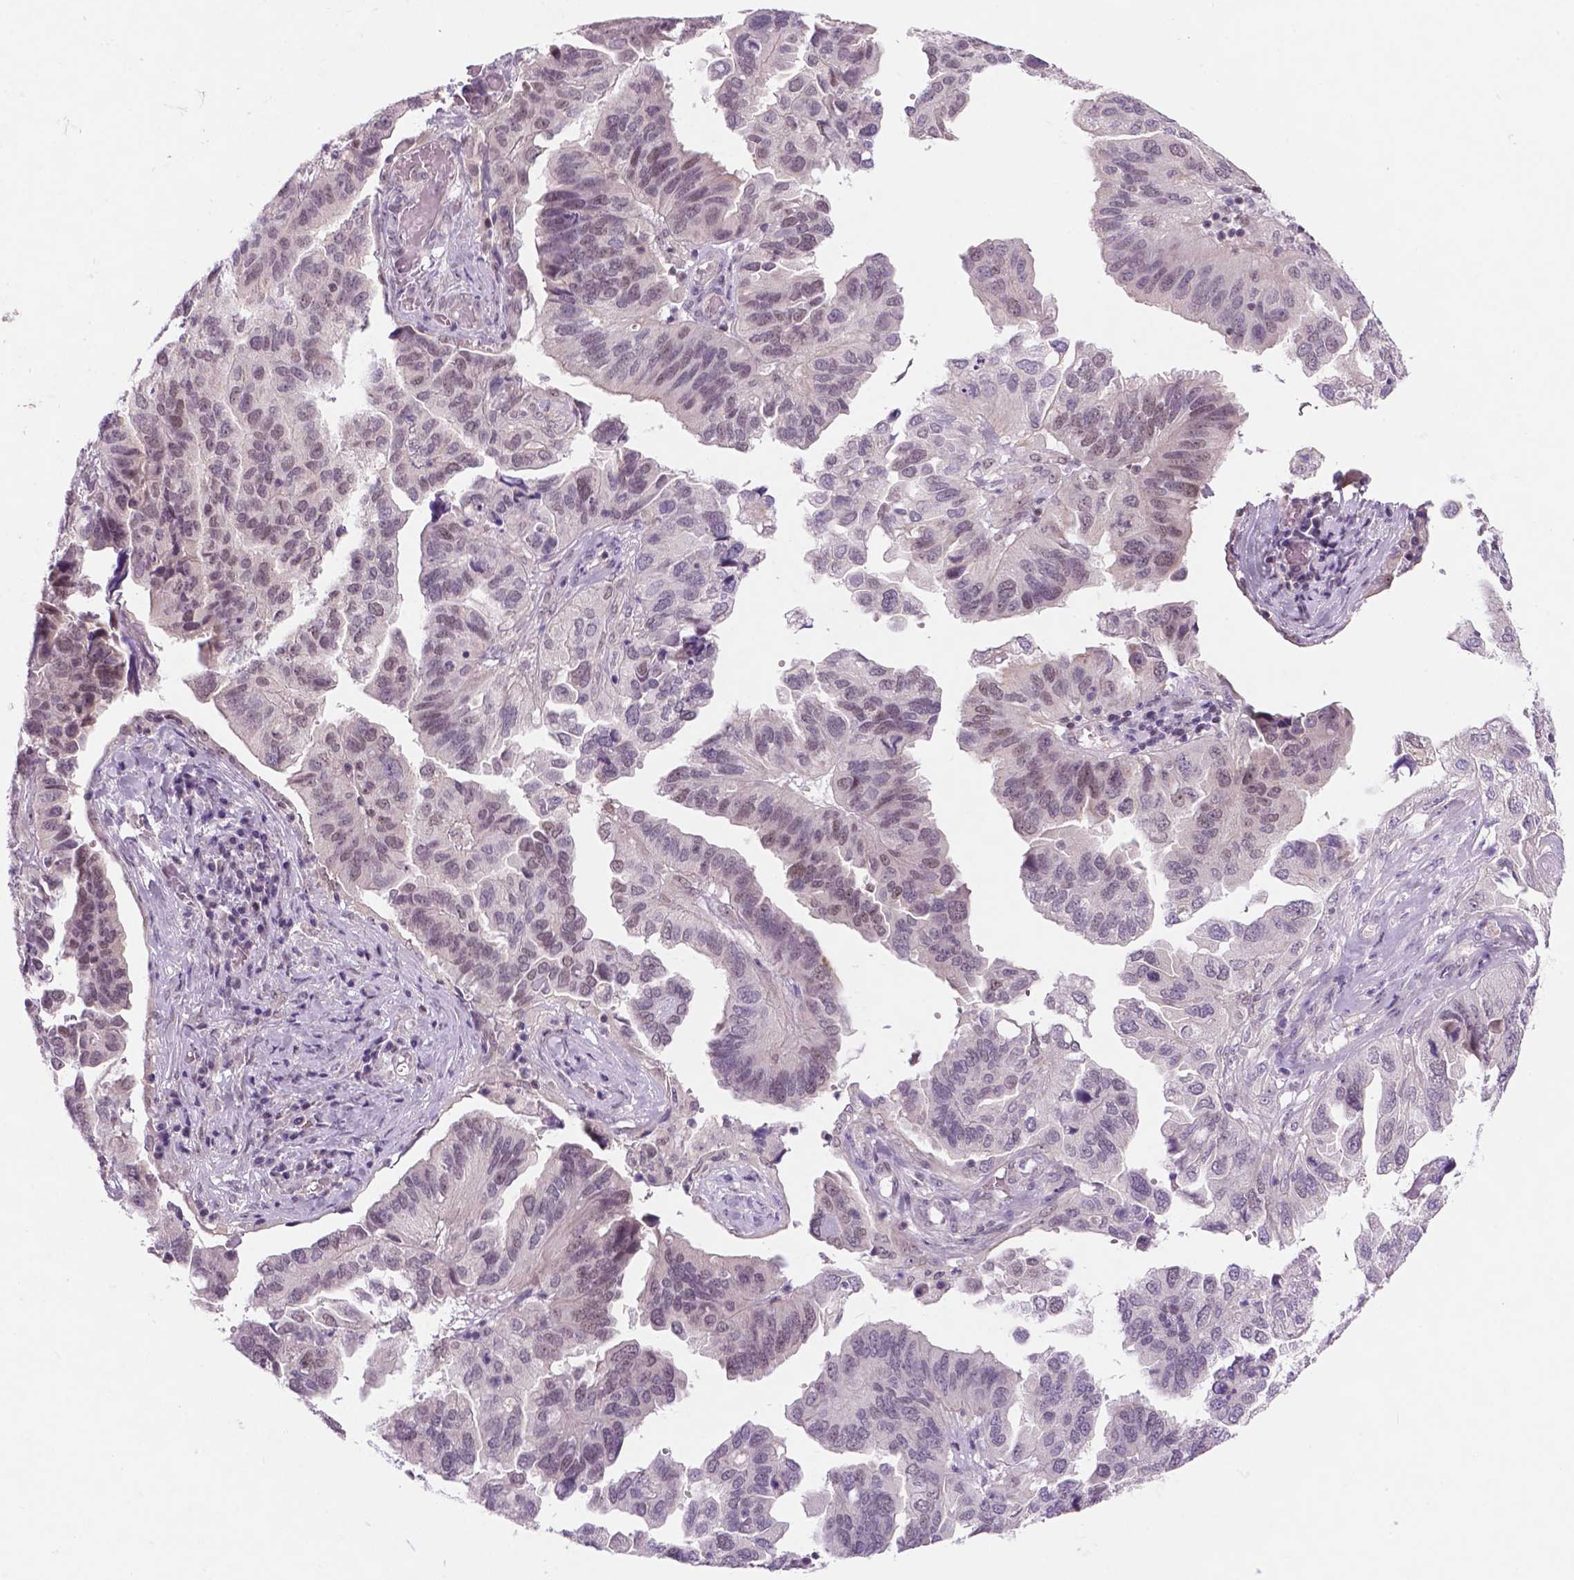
{"staining": {"intensity": "weak", "quantity": "<25%", "location": "nuclear"}, "tissue": "ovarian cancer", "cell_type": "Tumor cells", "image_type": "cancer", "snomed": [{"axis": "morphology", "description": "Cystadenocarcinoma, serous, NOS"}, {"axis": "topography", "description": "Ovary"}], "caption": "DAB immunohistochemical staining of serous cystadenocarcinoma (ovarian) demonstrates no significant expression in tumor cells.", "gene": "FAM50B", "patient": {"sex": "female", "age": 79}}